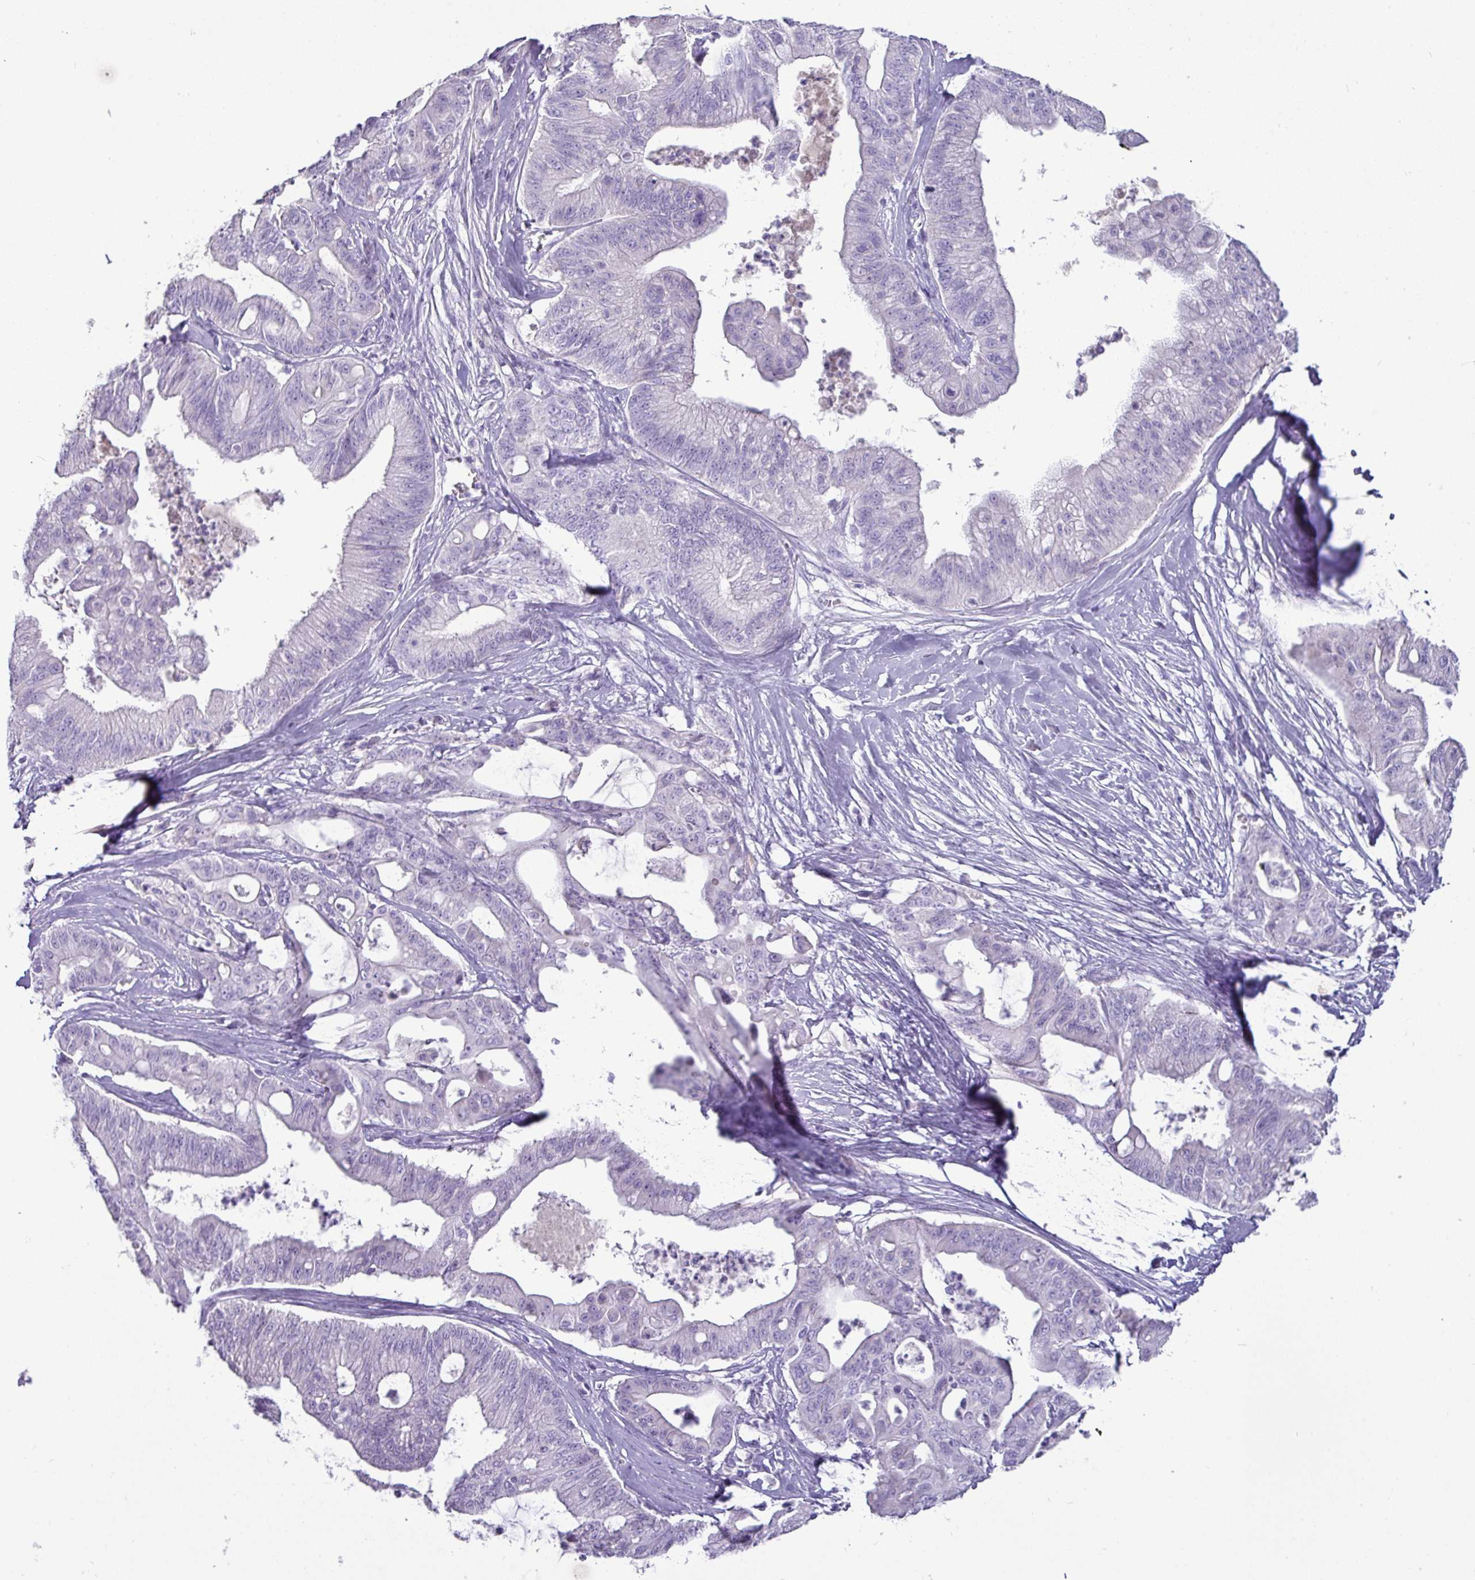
{"staining": {"intensity": "negative", "quantity": "none", "location": "none"}, "tissue": "ovarian cancer", "cell_type": "Tumor cells", "image_type": "cancer", "snomed": [{"axis": "morphology", "description": "Cystadenocarcinoma, mucinous, NOS"}, {"axis": "topography", "description": "Ovary"}], "caption": "Human mucinous cystadenocarcinoma (ovarian) stained for a protein using IHC shows no positivity in tumor cells.", "gene": "GSTA3", "patient": {"sex": "female", "age": 70}}